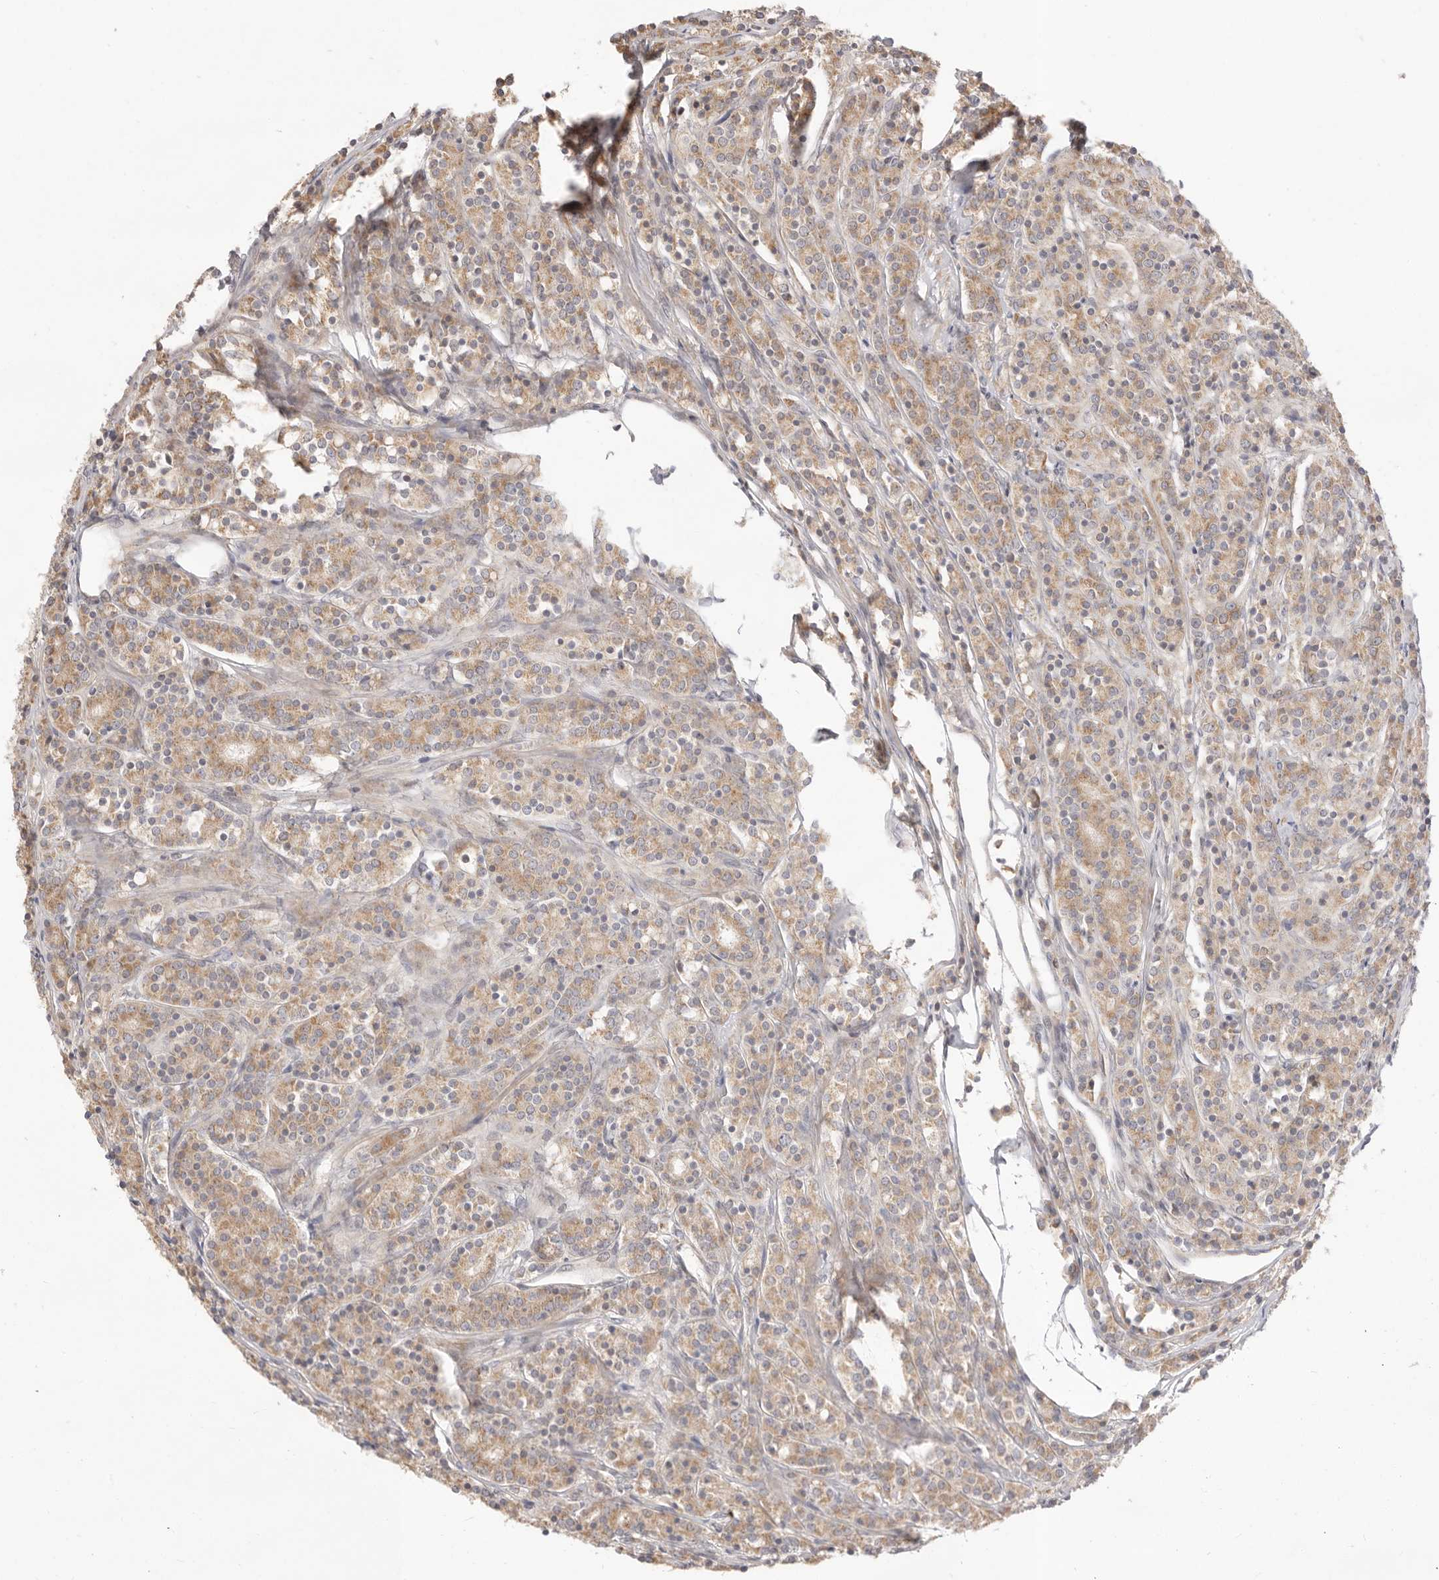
{"staining": {"intensity": "moderate", "quantity": ">75%", "location": "cytoplasmic/membranous"}, "tissue": "prostate cancer", "cell_type": "Tumor cells", "image_type": "cancer", "snomed": [{"axis": "morphology", "description": "Adenocarcinoma, High grade"}, {"axis": "topography", "description": "Prostate"}], "caption": "Prostate high-grade adenocarcinoma stained with immunohistochemistry reveals moderate cytoplasmic/membranous expression in about >75% of tumor cells.", "gene": "USH1C", "patient": {"sex": "male", "age": 62}}